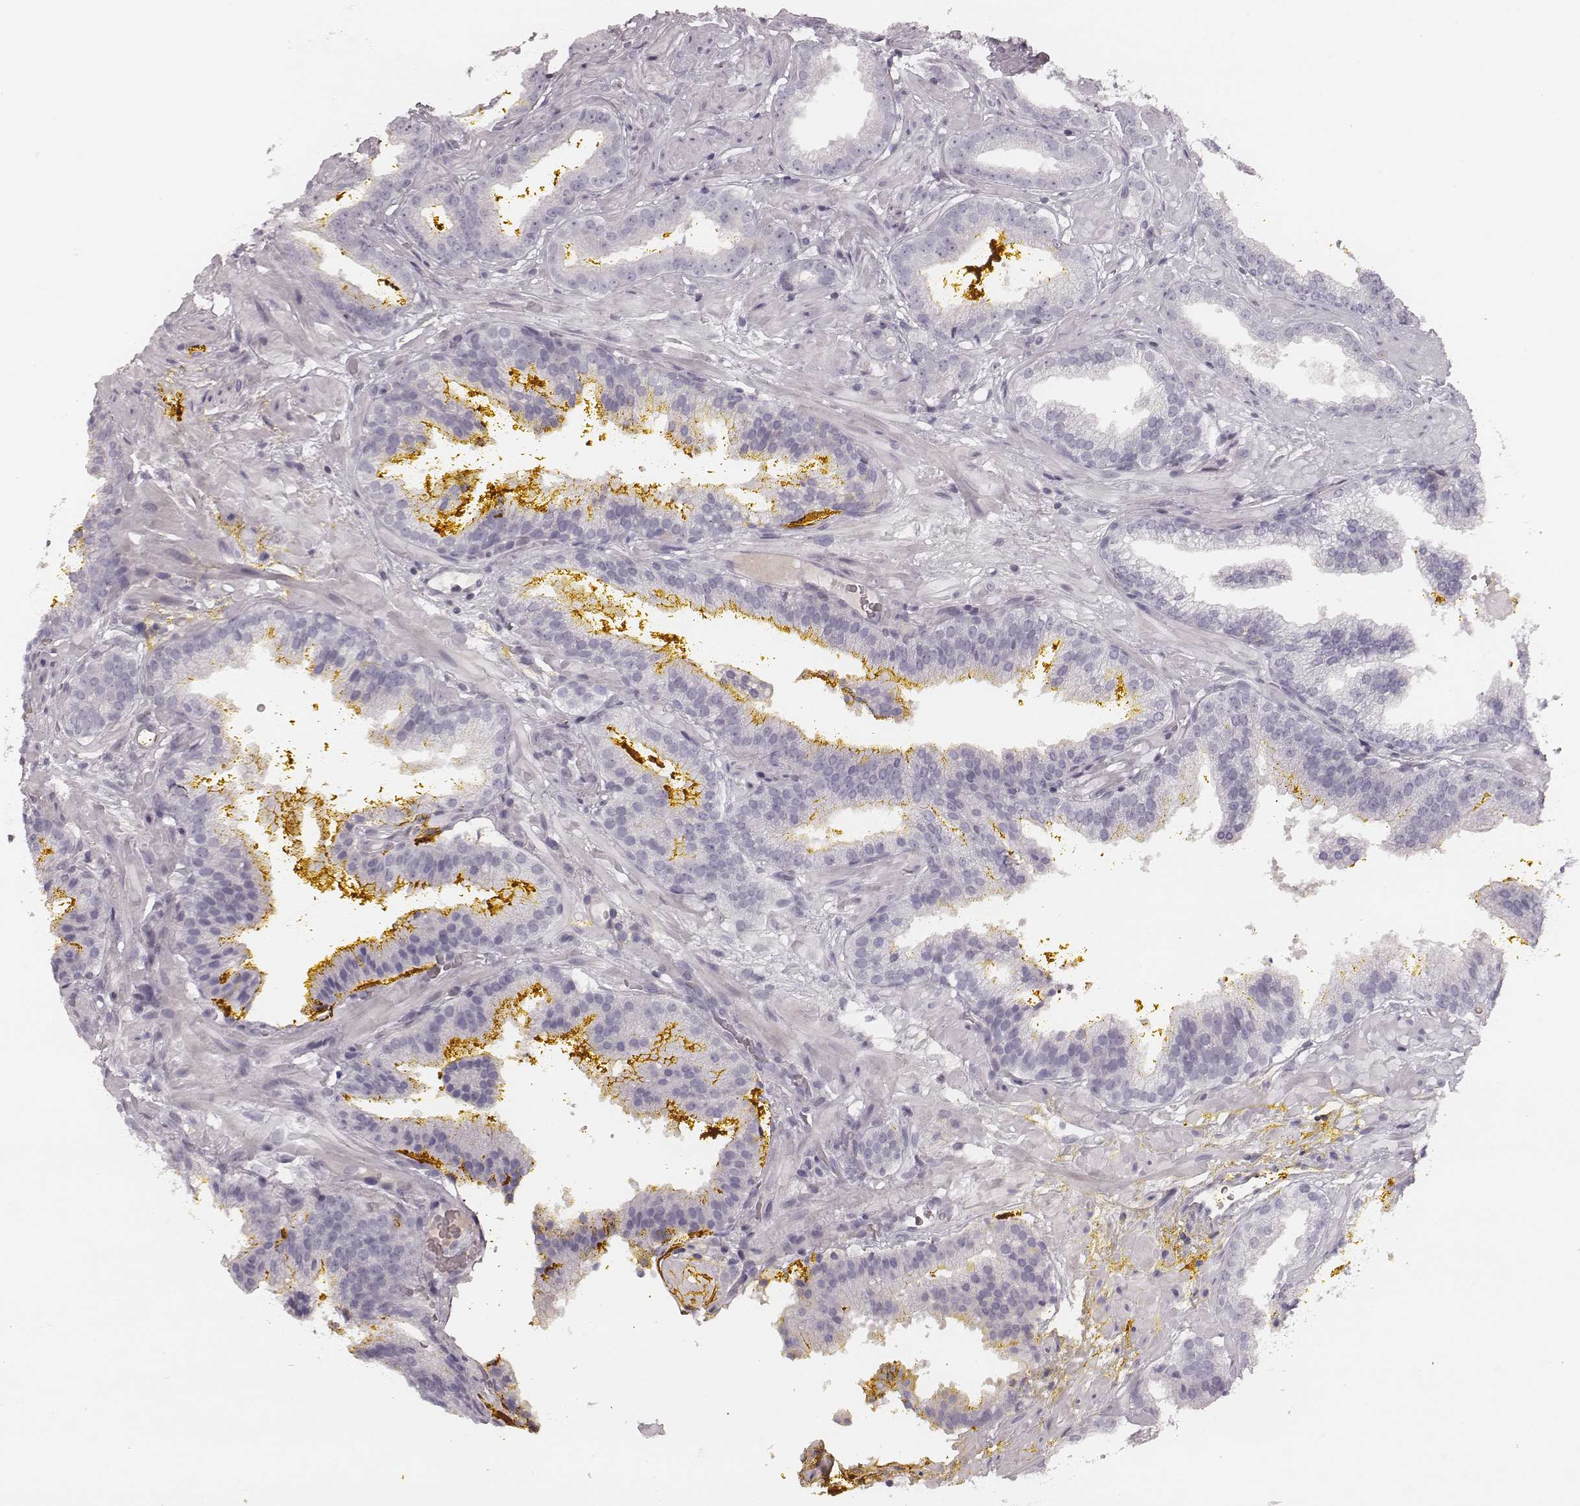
{"staining": {"intensity": "negative", "quantity": "none", "location": "none"}, "tissue": "prostate cancer", "cell_type": "Tumor cells", "image_type": "cancer", "snomed": [{"axis": "morphology", "description": "Adenocarcinoma, NOS"}, {"axis": "topography", "description": "Prostate"}], "caption": "This is an immunohistochemistry micrograph of human adenocarcinoma (prostate). There is no positivity in tumor cells.", "gene": "S100Z", "patient": {"sex": "male", "age": 63}}